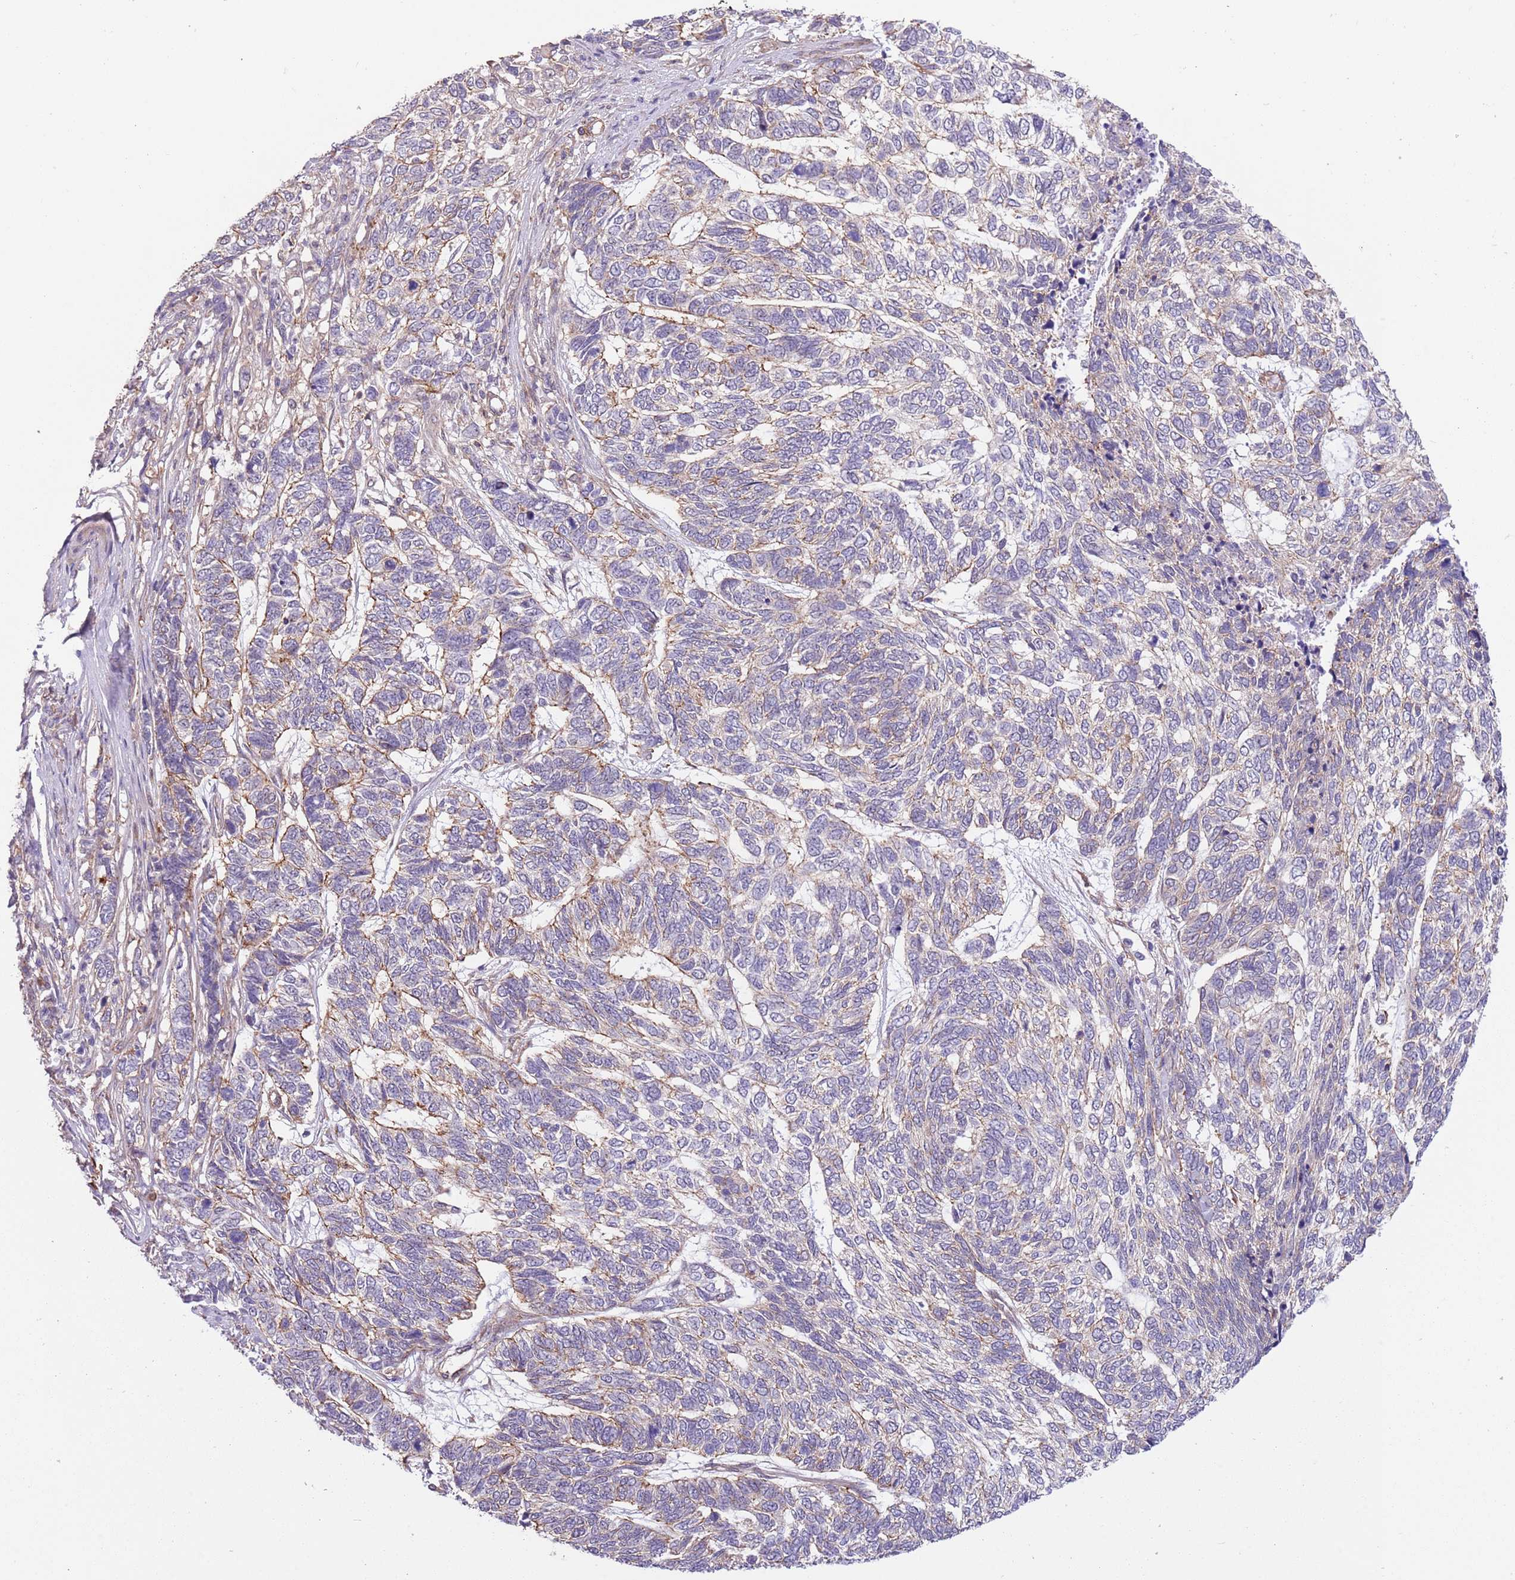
{"staining": {"intensity": "moderate", "quantity": "25%-75%", "location": "cytoplasmic/membranous"}, "tissue": "skin cancer", "cell_type": "Tumor cells", "image_type": "cancer", "snomed": [{"axis": "morphology", "description": "Basal cell carcinoma"}, {"axis": "topography", "description": "Skin"}], "caption": "Immunohistochemistry micrograph of neoplastic tissue: skin basal cell carcinoma stained using immunohistochemistry (IHC) shows medium levels of moderate protein expression localized specifically in the cytoplasmic/membranous of tumor cells, appearing as a cytoplasmic/membranous brown color.", "gene": "CREBZF", "patient": {"sex": "female", "age": 65}}